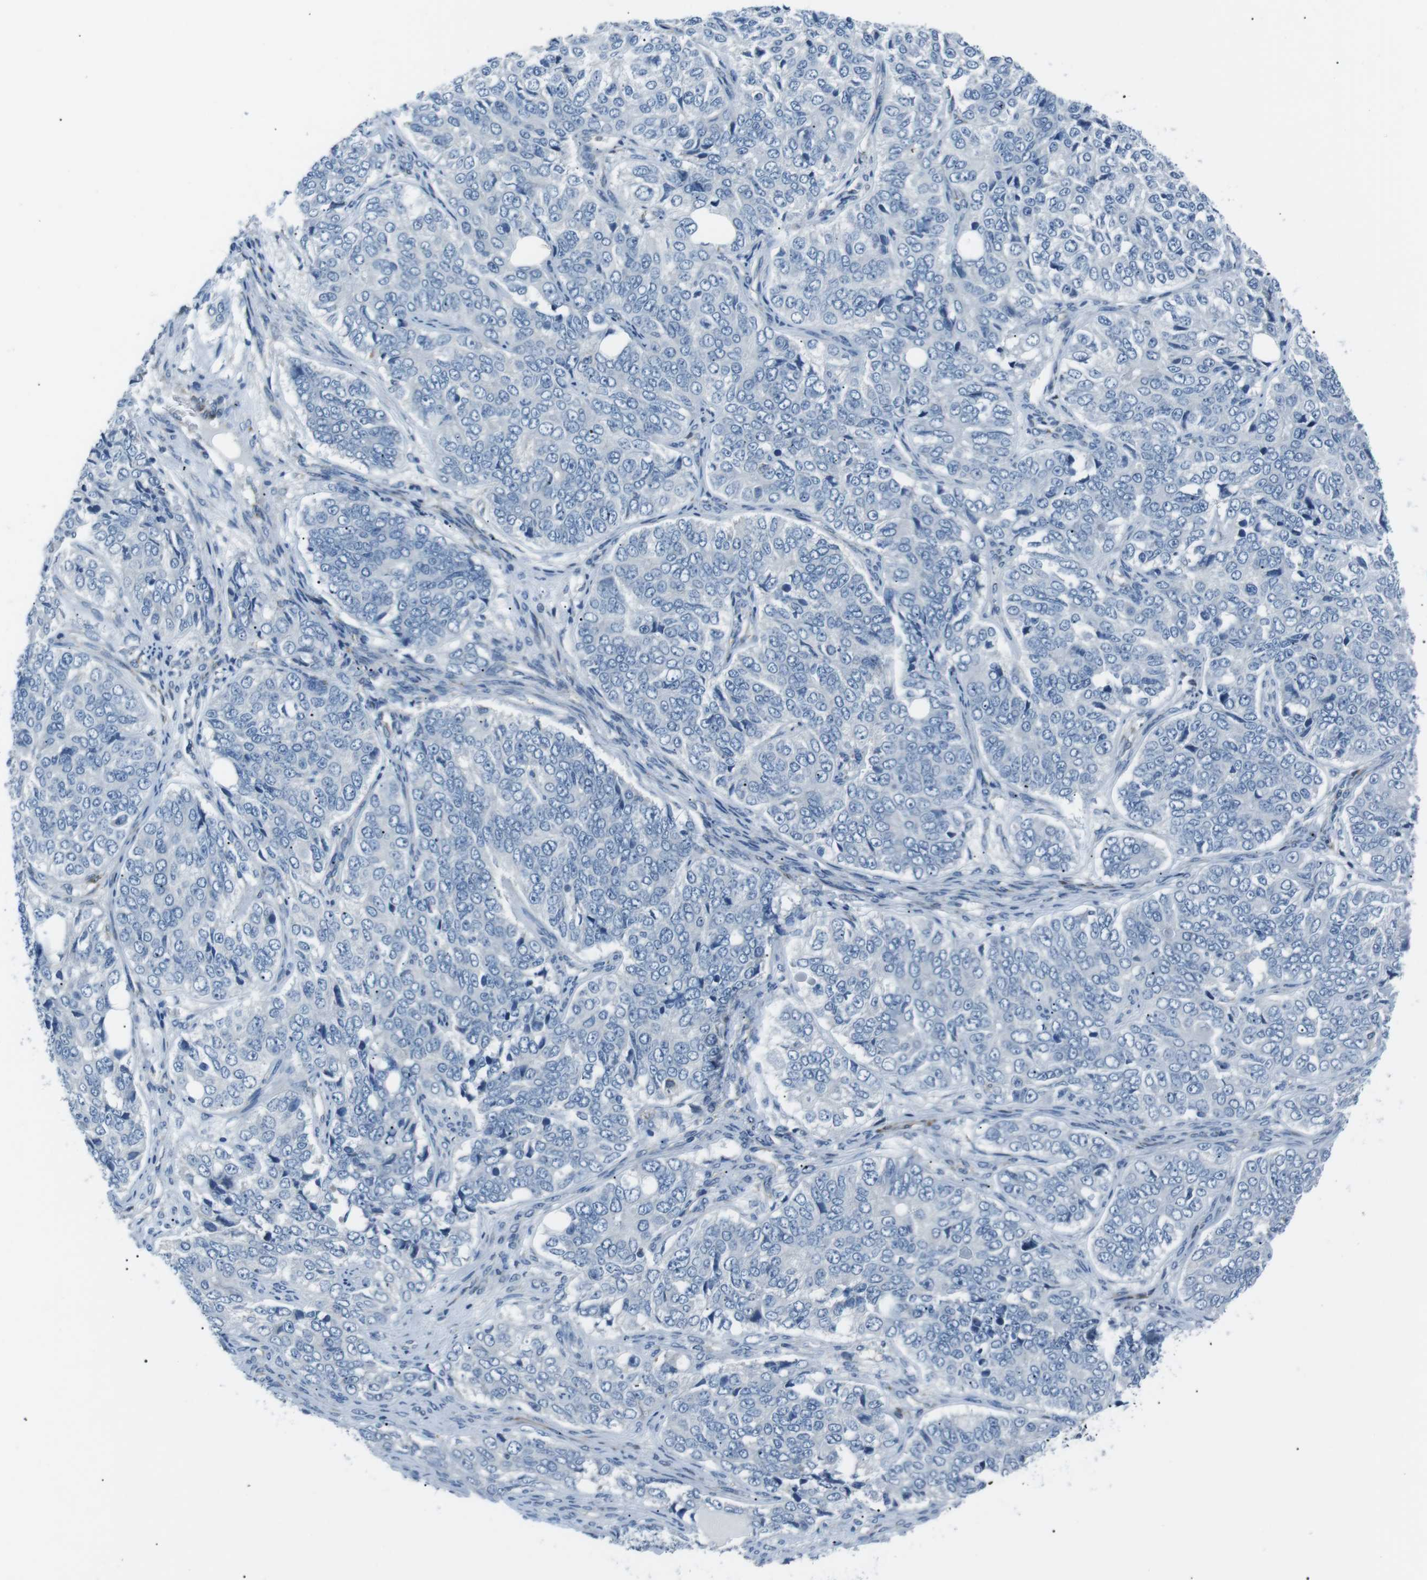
{"staining": {"intensity": "negative", "quantity": "none", "location": "none"}, "tissue": "ovarian cancer", "cell_type": "Tumor cells", "image_type": "cancer", "snomed": [{"axis": "morphology", "description": "Carcinoma, endometroid"}, {"axis": "topography", "description": "Ovary"}], "caption": "Protein analysis of ovarian endometroid carcinoma exhibits no significant positivity in tumor cells.", "gene": "CSF2RA", "patient": {"sex": "female", "age": 51}}